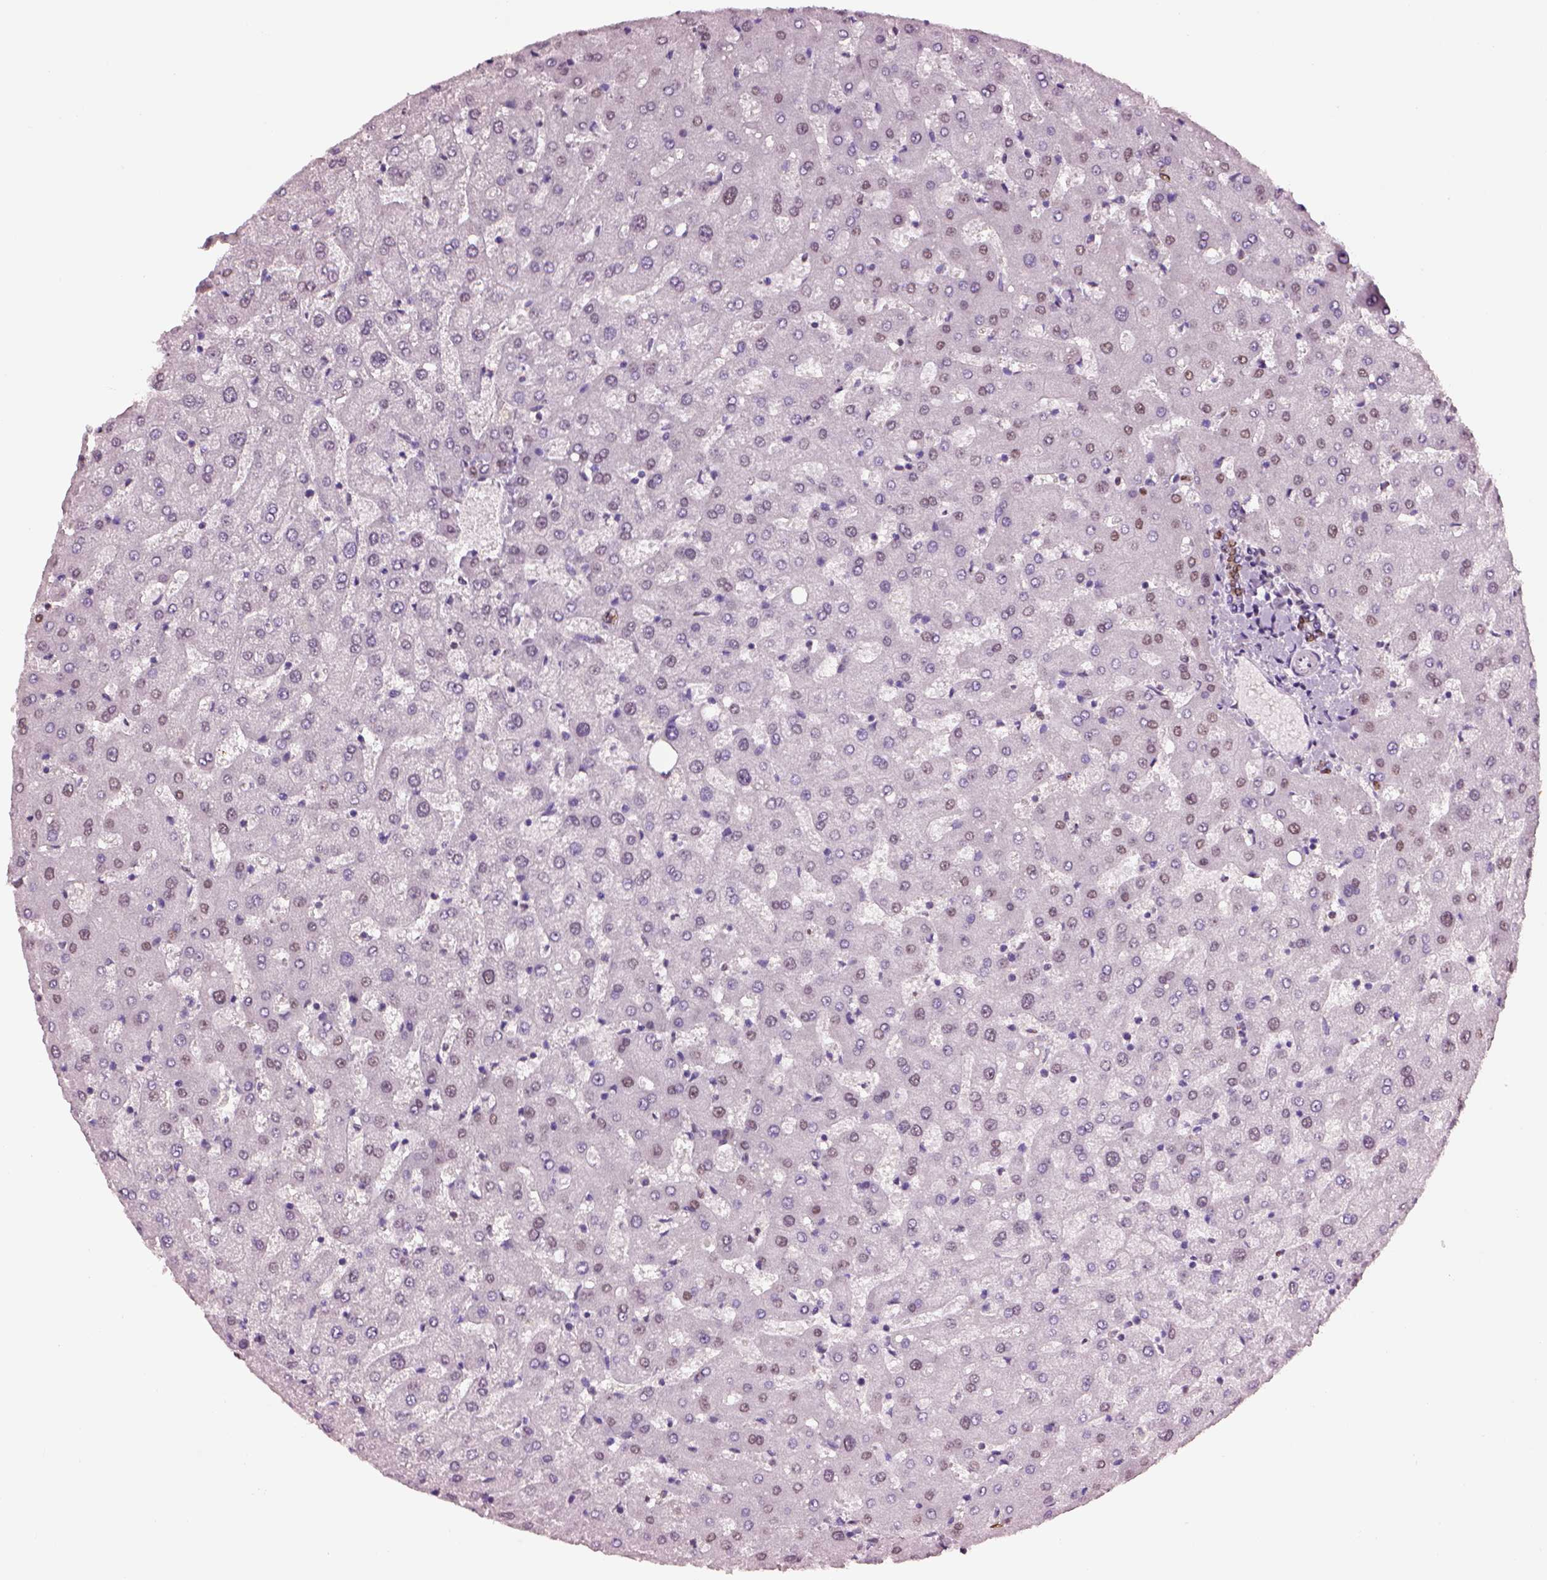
{"staining": {"intensity": "moderate", "quantity": ">75%", "location": "nuclear"}, "tissue": "liver", "cell_type": "Cholangiocytes", "image_type": "normal", "snomed": [{"axis": "morphology", "description": "Normal tissue, NOS"}, {"axis": "topography", "description": "Liver"}], "caption": "Unremarkable liver displays moderate nuclear positivity in about >75% of cholangiocytes Immunohistochemistry stains the protein in brown and the nuclei are stained blue..", "gene": "DDX3X", "patient": {"sex": "female", "age": 50}}